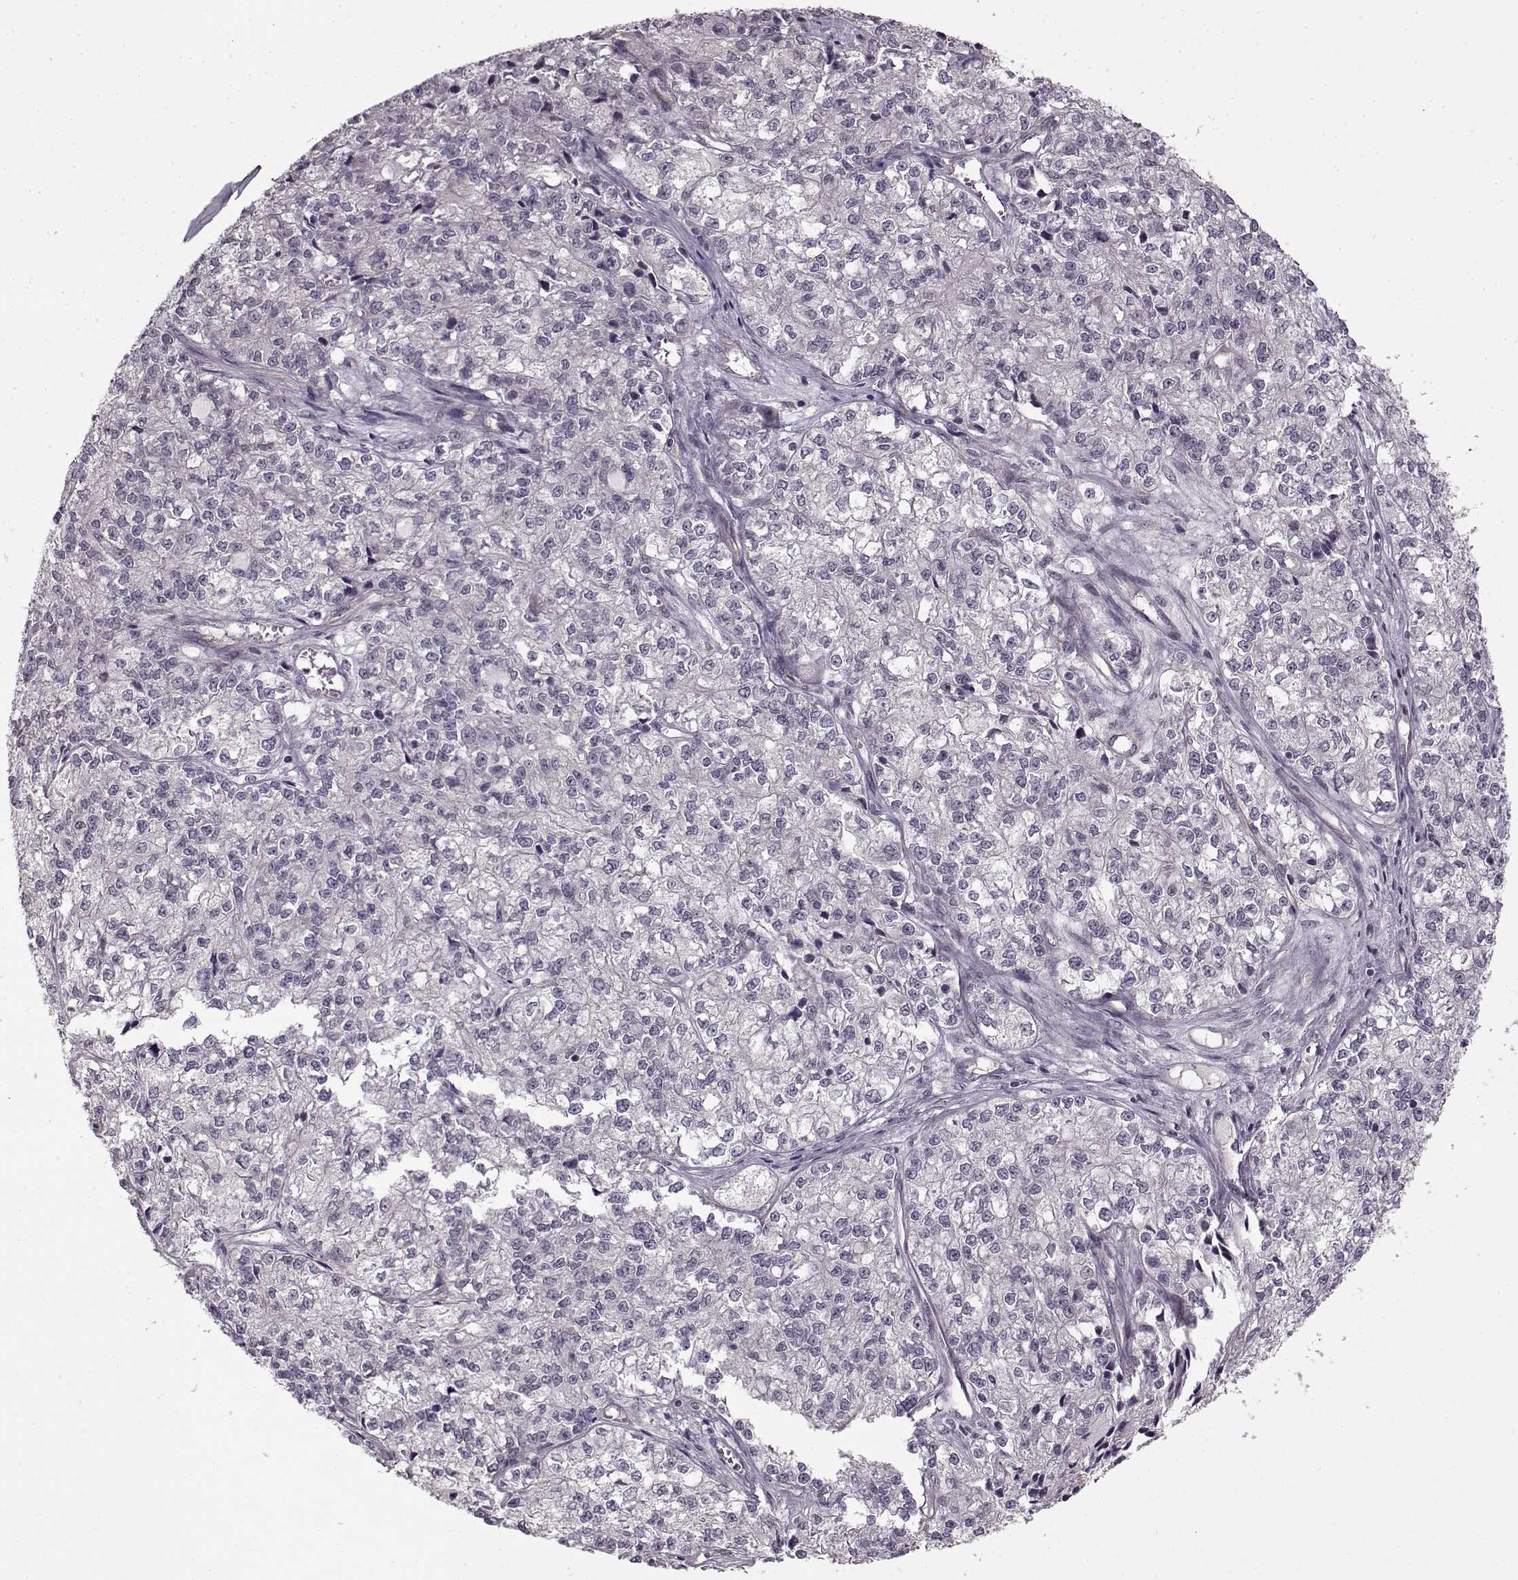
{"staining": {"intensity": "negative", "quantity": "none", "location": "none"}, "tissue": "ovarian cancer", "cell_type": "Tumor cells", "image_type": "cancer", "snomed": [{"axis": "morphology", "description": "Carcinoma, endometroid"}, {"axis": "topography", "description": "Ovary"}], "caption": "There is no significant expression in tumor cells of ovarian cancer.", "gene": "LAMB2", "patient": {"sex": "female", "age": 64}}